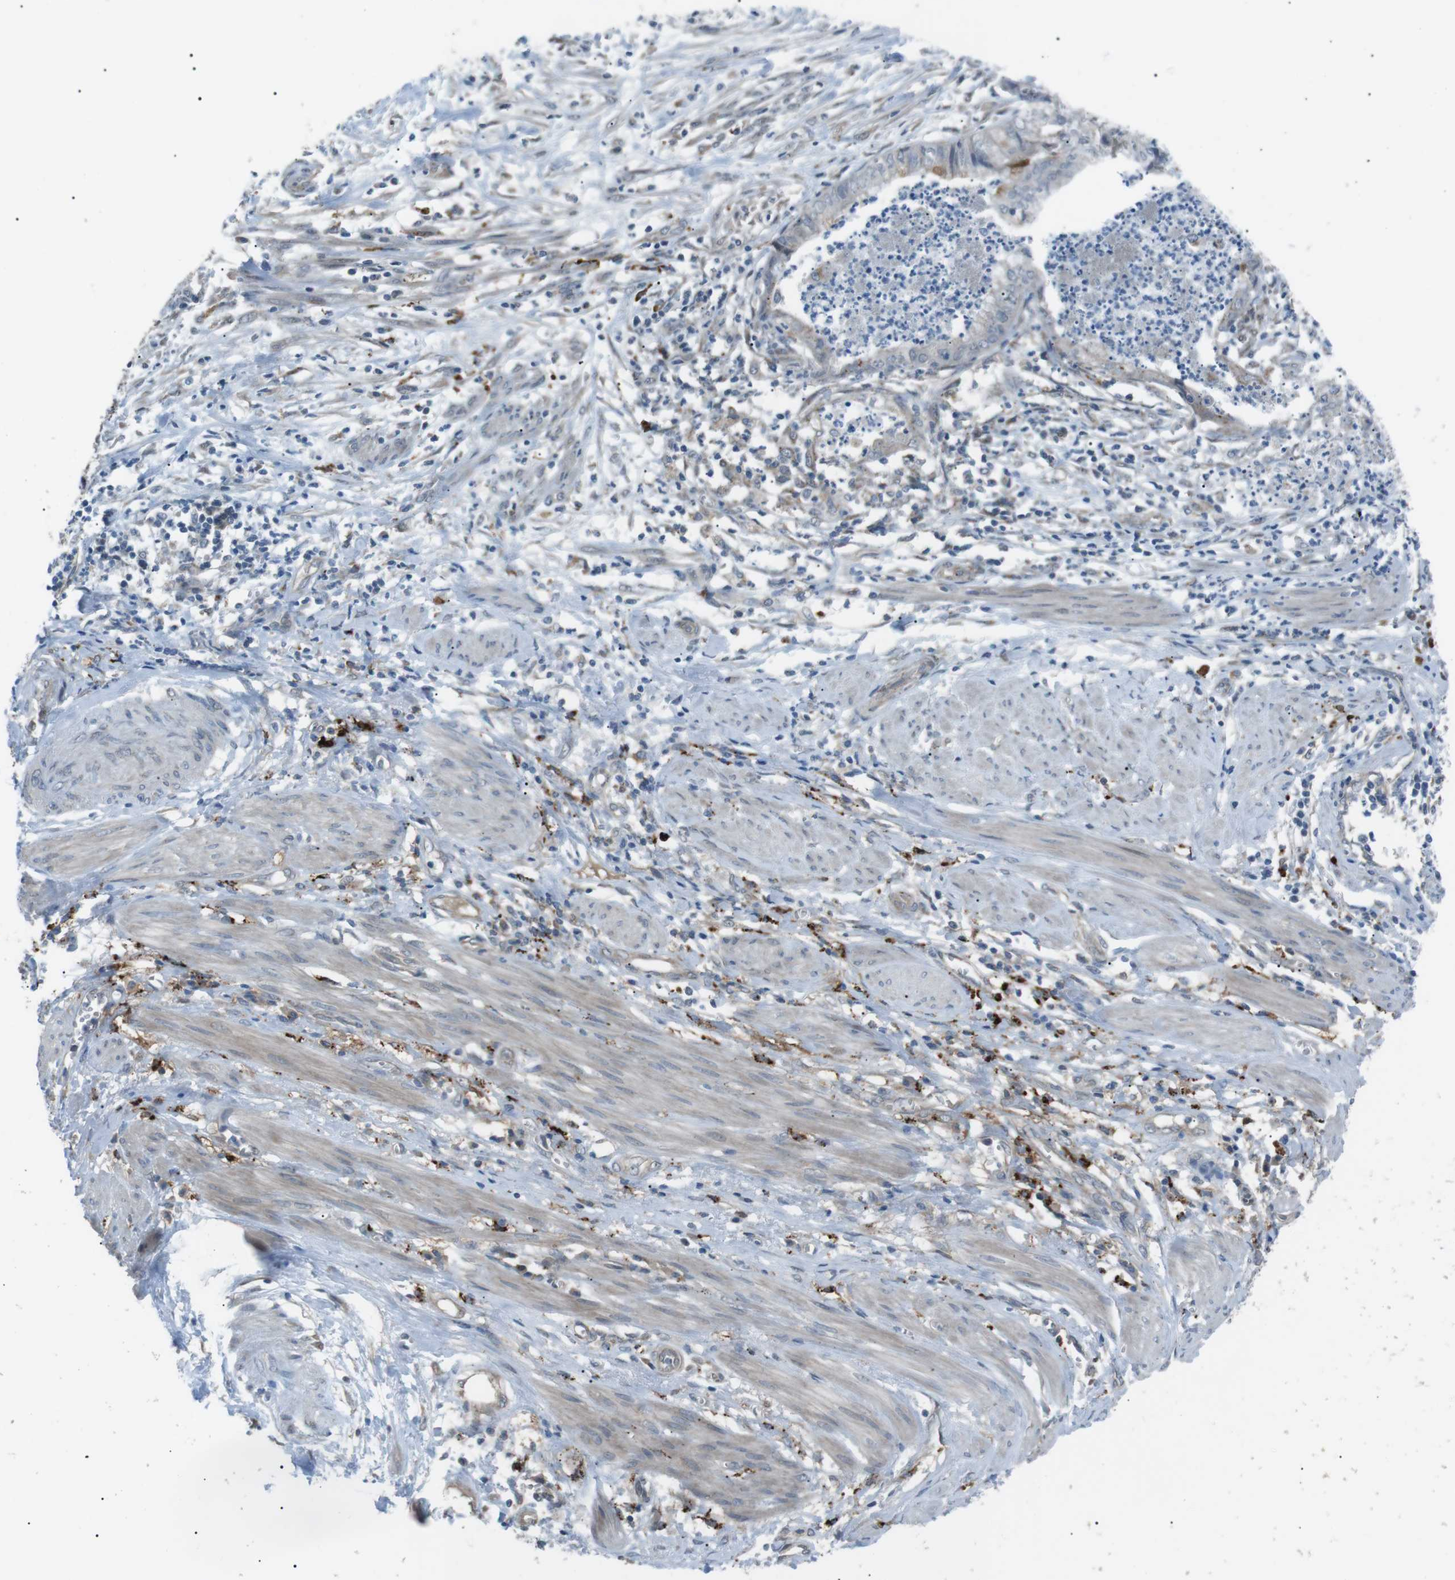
{"staining": {"intensity": "negative", "quantity": "none", "location": "none"}, "tissue": "endometrial cancer", "cell_type": "Tumor cells", "image_type": "cancer", "snomed": [{"axis": "morphology", "description": "Necrosis, NOS"}, {"axis": "morphology", "description": "Adenocarcinoma, NOS"}, {"axis": "topography", "description": "Endometrium"}], "caption": "Immunohistochemistry micrograph of neoplastic tissue: human endometrial cancer stained with DAB reveals no significant protein staining in tumor cells. (DAB immunohistochemistry, high magnification).", "gene": "B4GALNT2", "patient": {"sex": "female", "age": 79}}